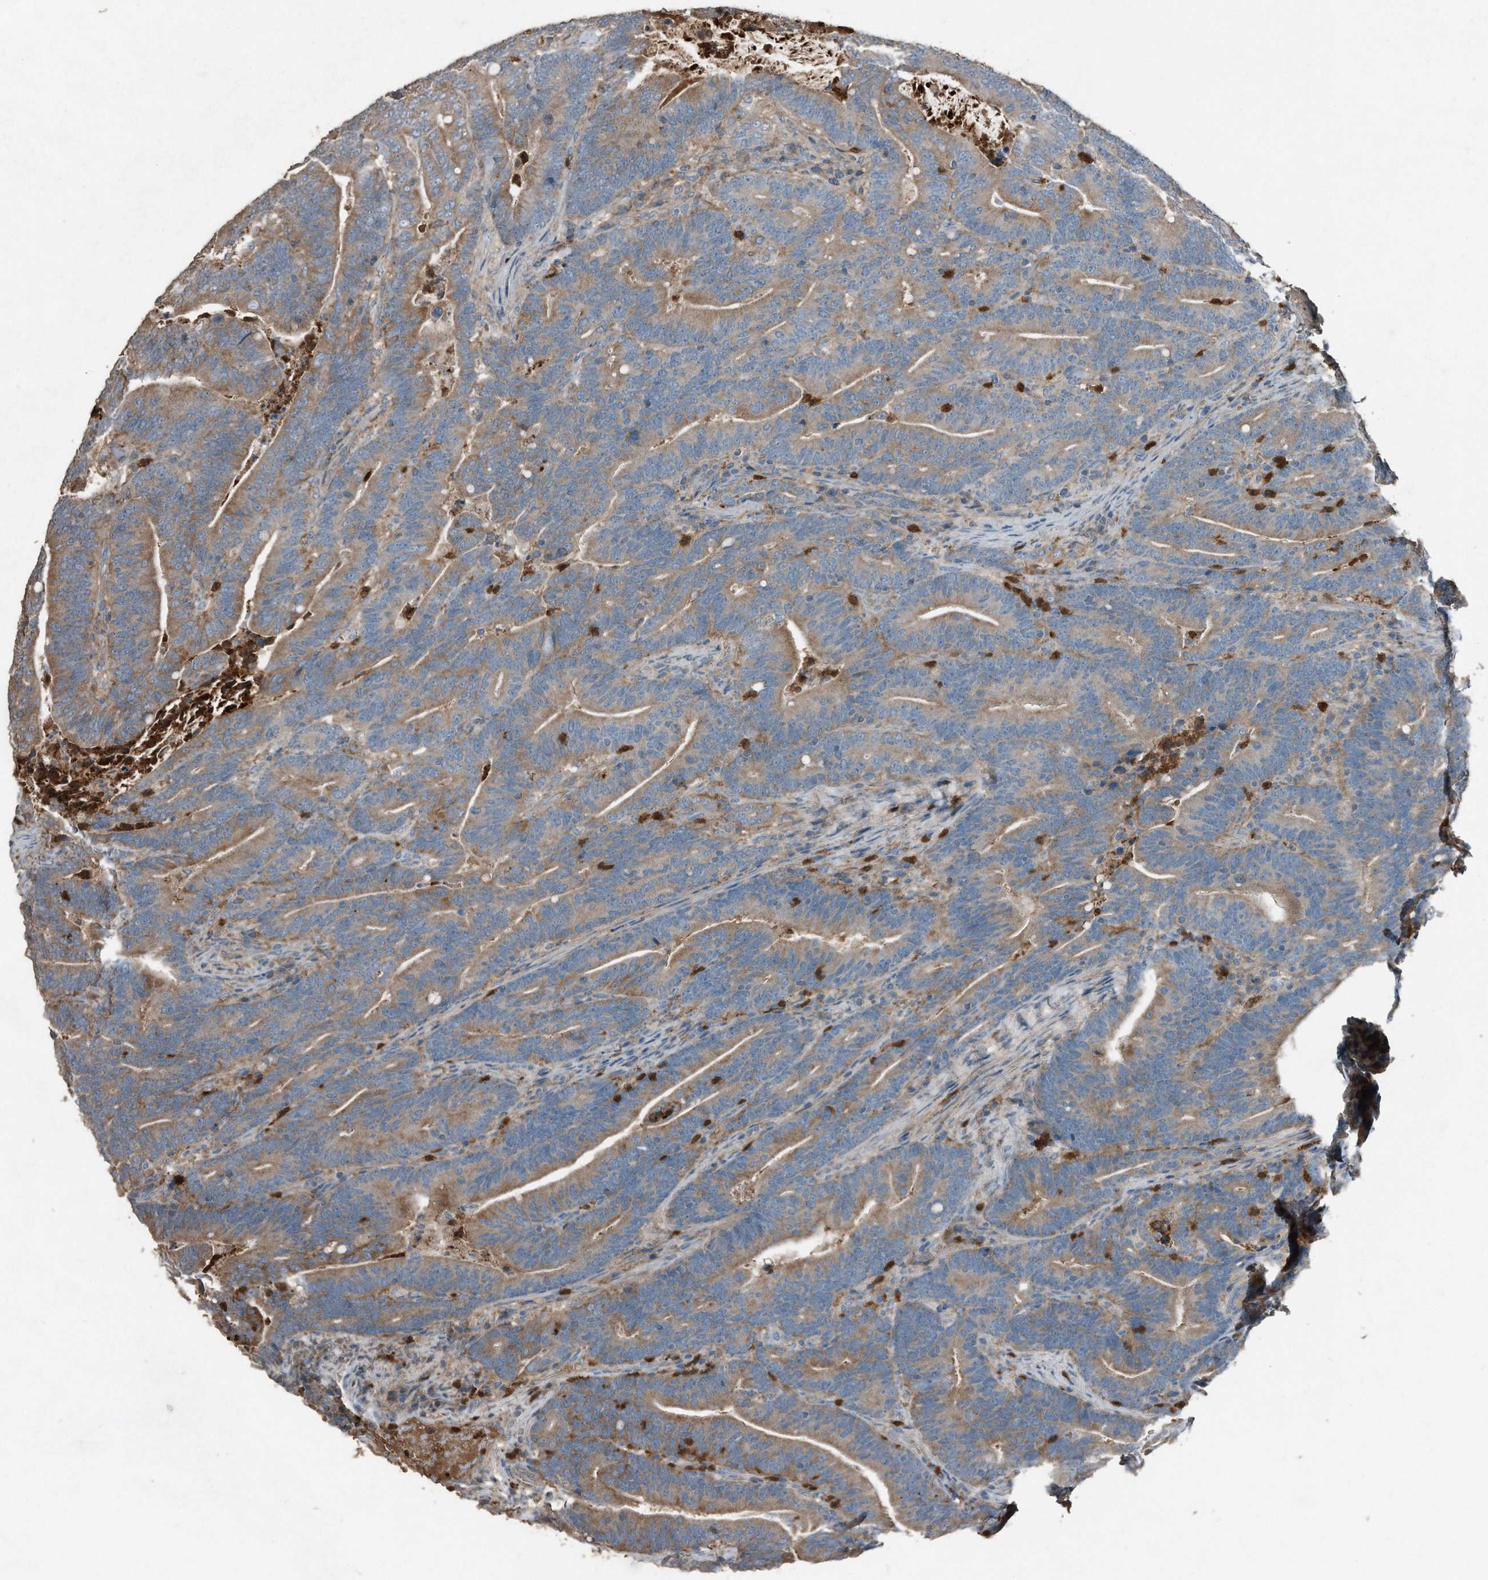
{"staining": {"intensity": "moderate", "quantity": ">75%", "location": "cytoplasmic/membranous"}, "tissue": "colorectal cancer", "cell_type": "Tumor cells", "image_type": "cancer", "snomed": [{"axis": "morphology", "description": "Adenocarcinoma, NOS"}, {"axis": "topography", "description": "Colon"}], "caption": "Colorectal adenocarcinoma was stained to show a protein in brown. There is medium levels of moderate cytoplasmic/membranous expression in approximately >75% of tumor cells. Using DAB (3,3'-diaminobenzidine) (brown) and hematoxylin (blue) stains, captured at high magnification using brightfield microscopy.", "gene": "C9", "patient": {"sex": "female", "age": 66}}